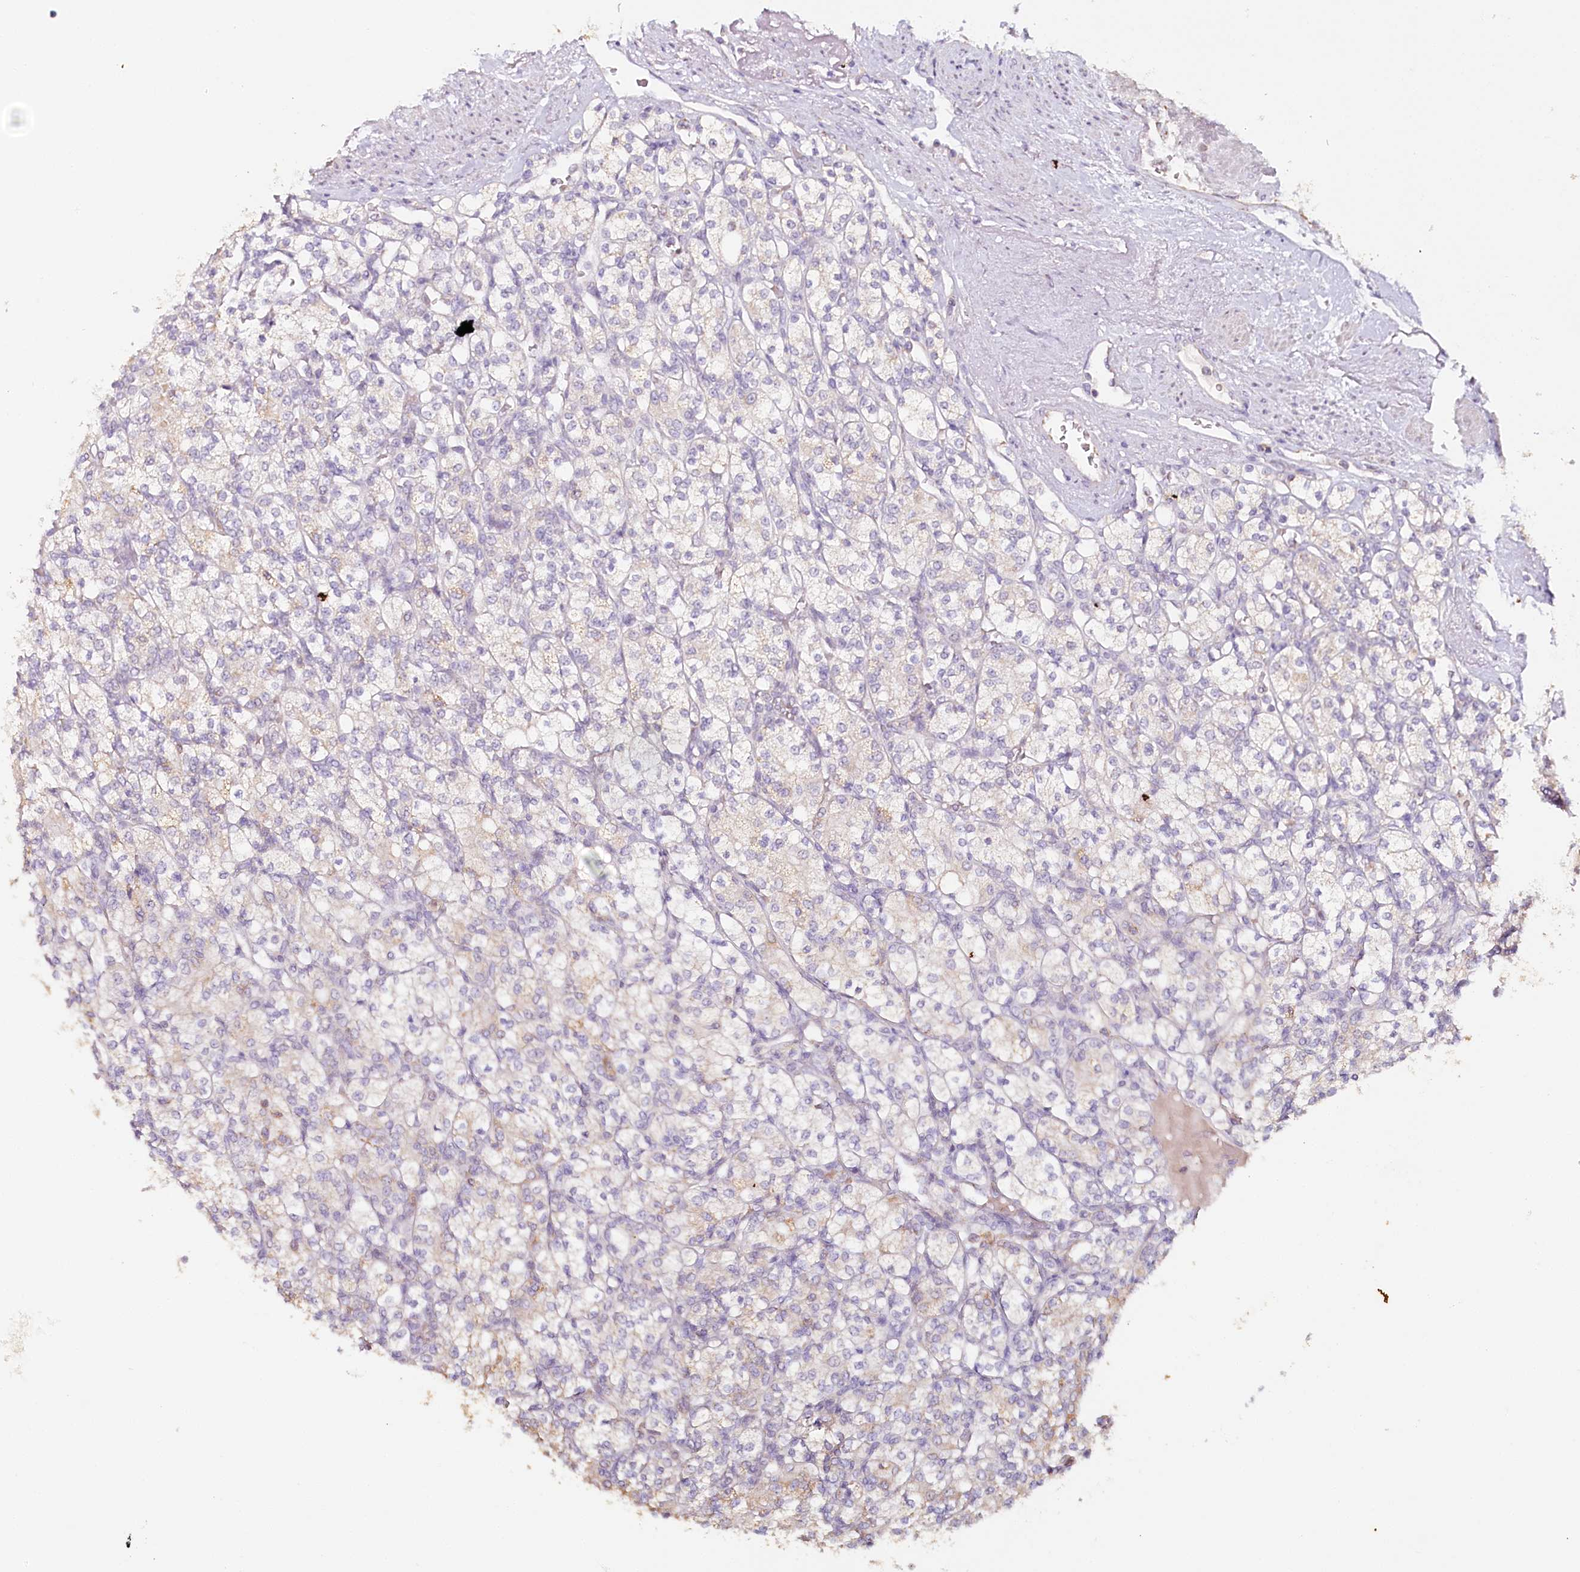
{"staining": {"intensity": "weak", "quantity": "25%-75%", "location": "cytoplasmic/membranous"}, "tissue": "renal cancer", "cell_type": "Tumor cells", "image_type": "cancer", "snomed": [{"axis": "morphology", "description": "Adenocarcinoma, NOS"}, {"axis": "topography", "description": "Kidney"}], "caption": "Tumor cells demonstrate low levels of weak cytoplasmic/membranous positivity in approximately 25%-75% of cells in renal cancer (adenocarcinoma).", "gene": "MMP25", "patient": {"sex": "male", "age": 77}}